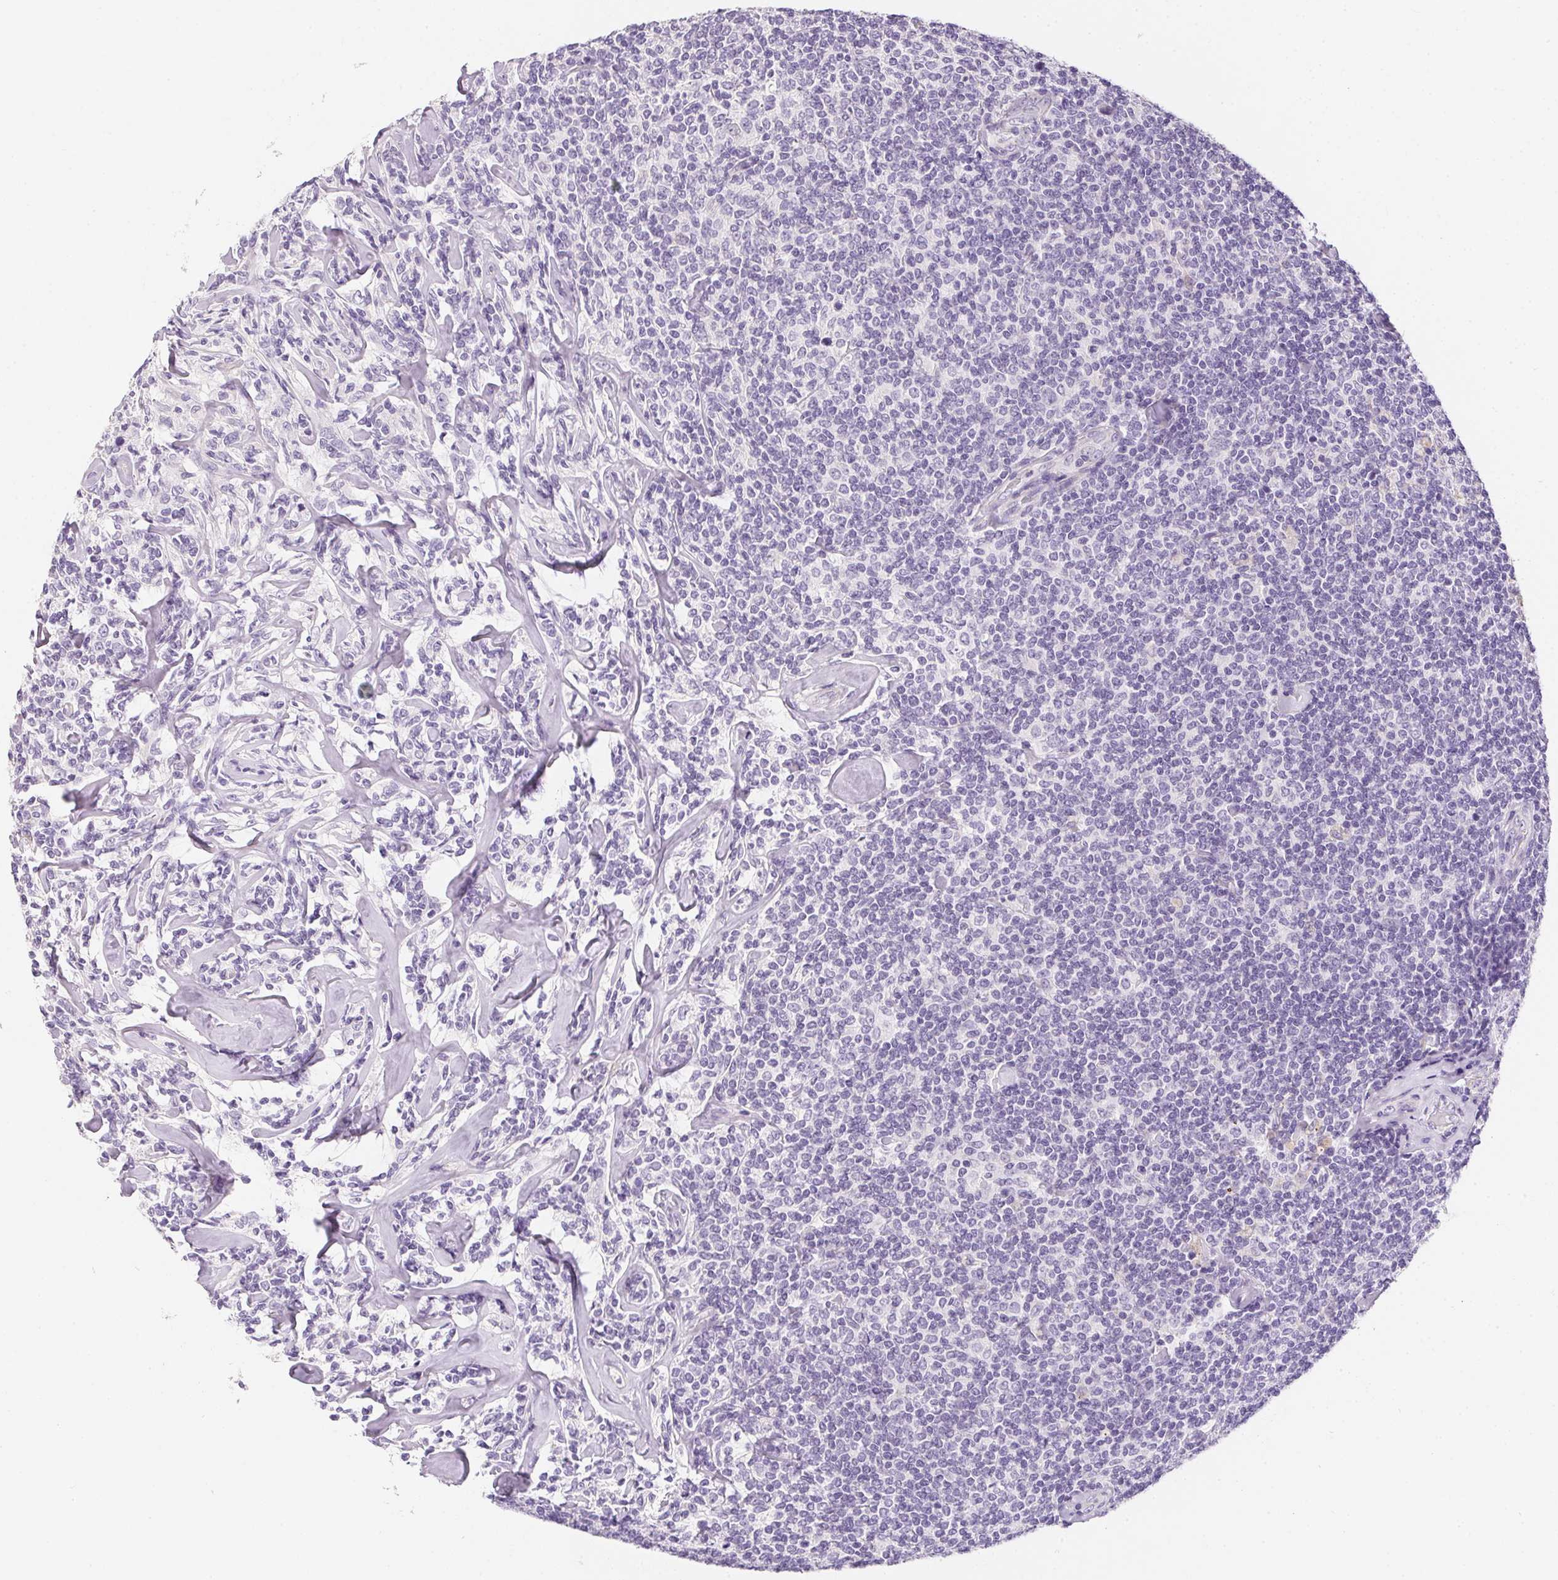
{"staining": {"intensity": "negative", "quantity": "none", "location": "none"}, "tissue": "lymphoma", "cell_type": "Tumor cells", "image_type": "cancer", "snomed": [{"axis": "morphology", "description": "Malignant lymphoma, non-Hodgkin's type, Low grade"}, {"axis": "topography", "description": "Lymph node"}], "caption": "IHC of lymphoma reveals no staining in tumor cells.", "gene": "AQP5", "patient": {"sex": "female", "age": 56}}